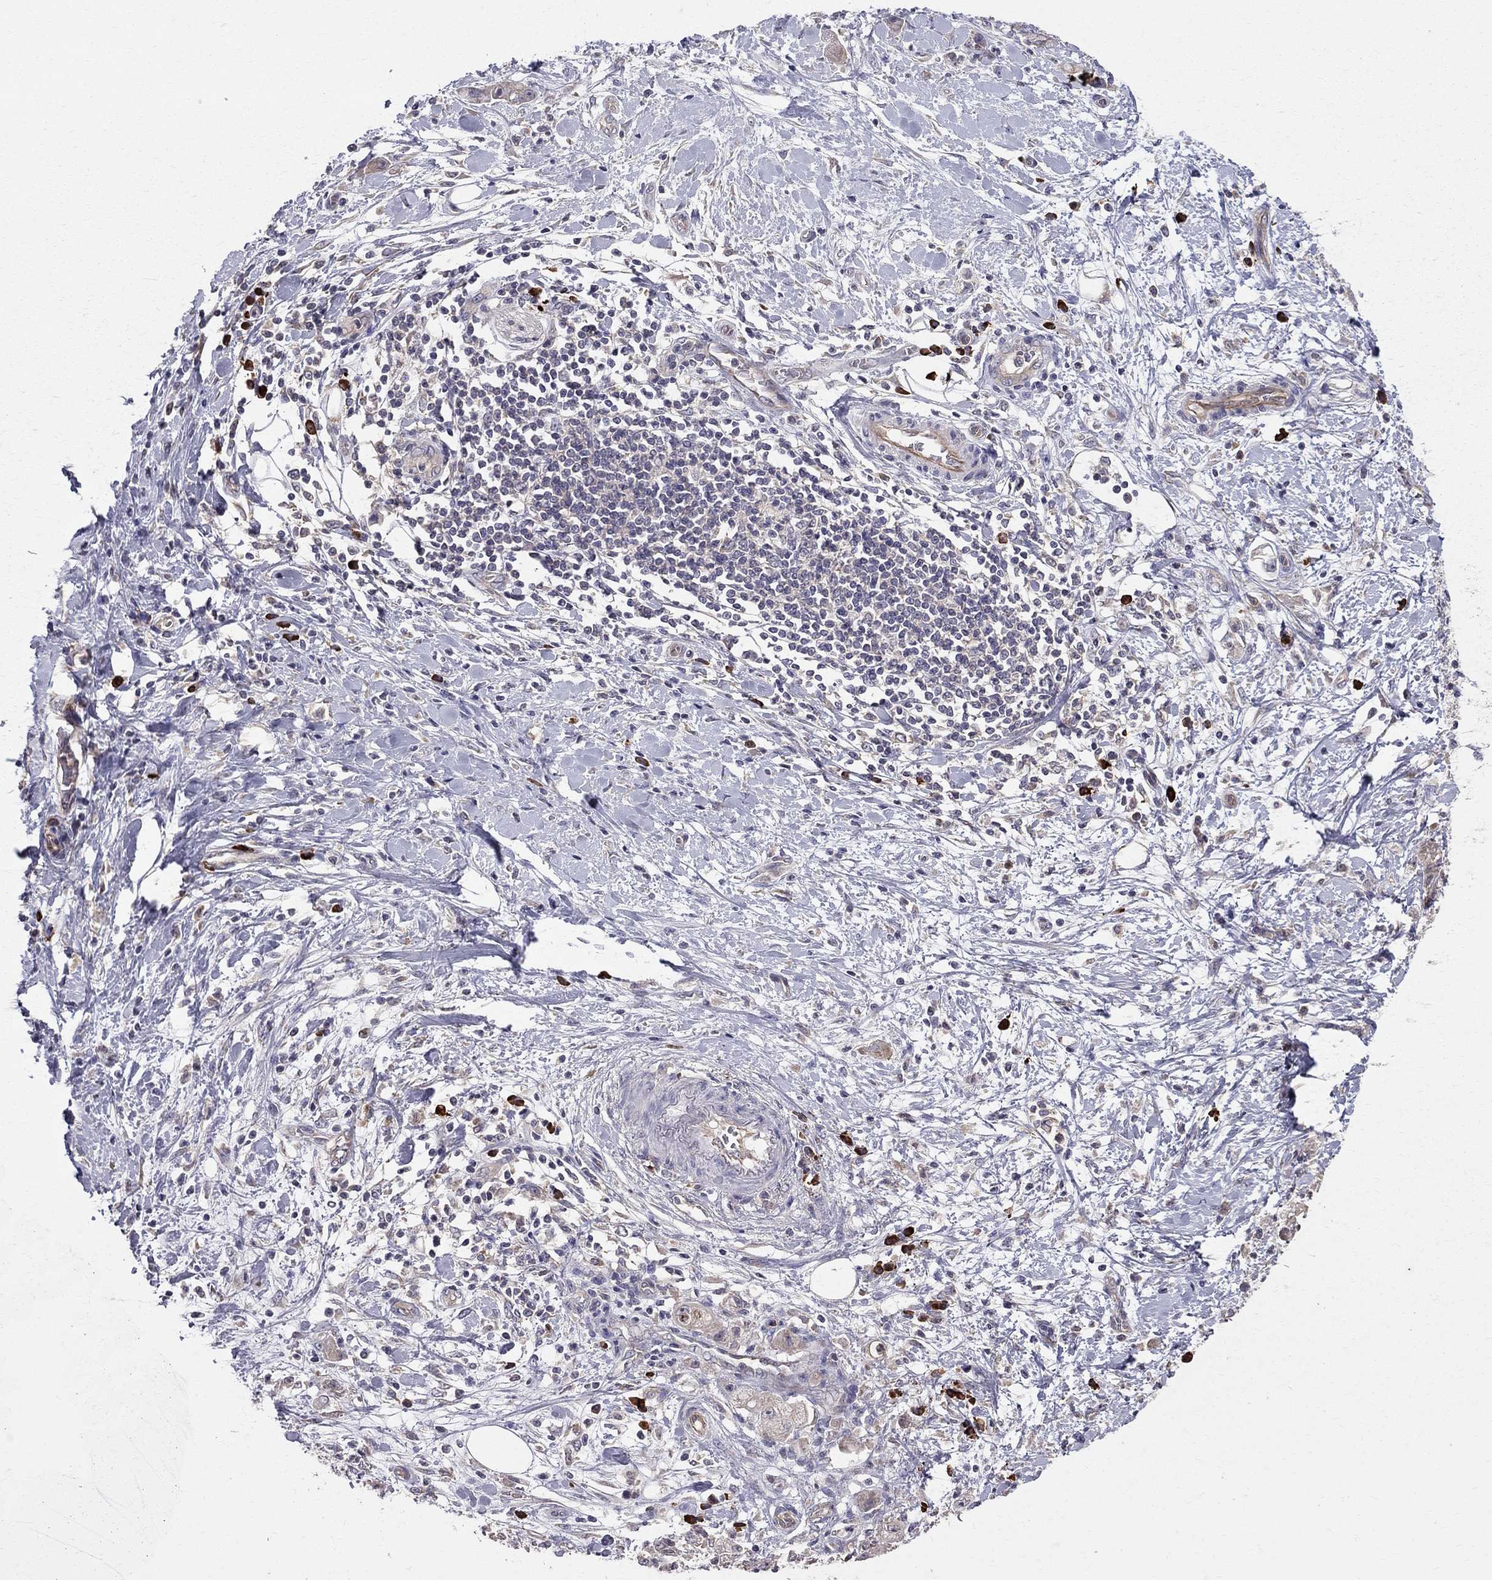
{"staining": {"intensity": "weak", "quantity": "<25%", "location": "cytoplasmic/membranous"}, "tissue": "stomach cancer", "cell_type": "Tumor cells", "image_type": "cancer", "snomed": [{"axis": "morphology", "description": "Adenocarcinoma, NOS"}, {"axis": "topography", "description": "Stomach"}], "caption": "Tumor cells show no significant positivity in adenocarcinoma (stomach).", "gene": "PIK3CG", "patient": {"sex": "male", "age": 58}}